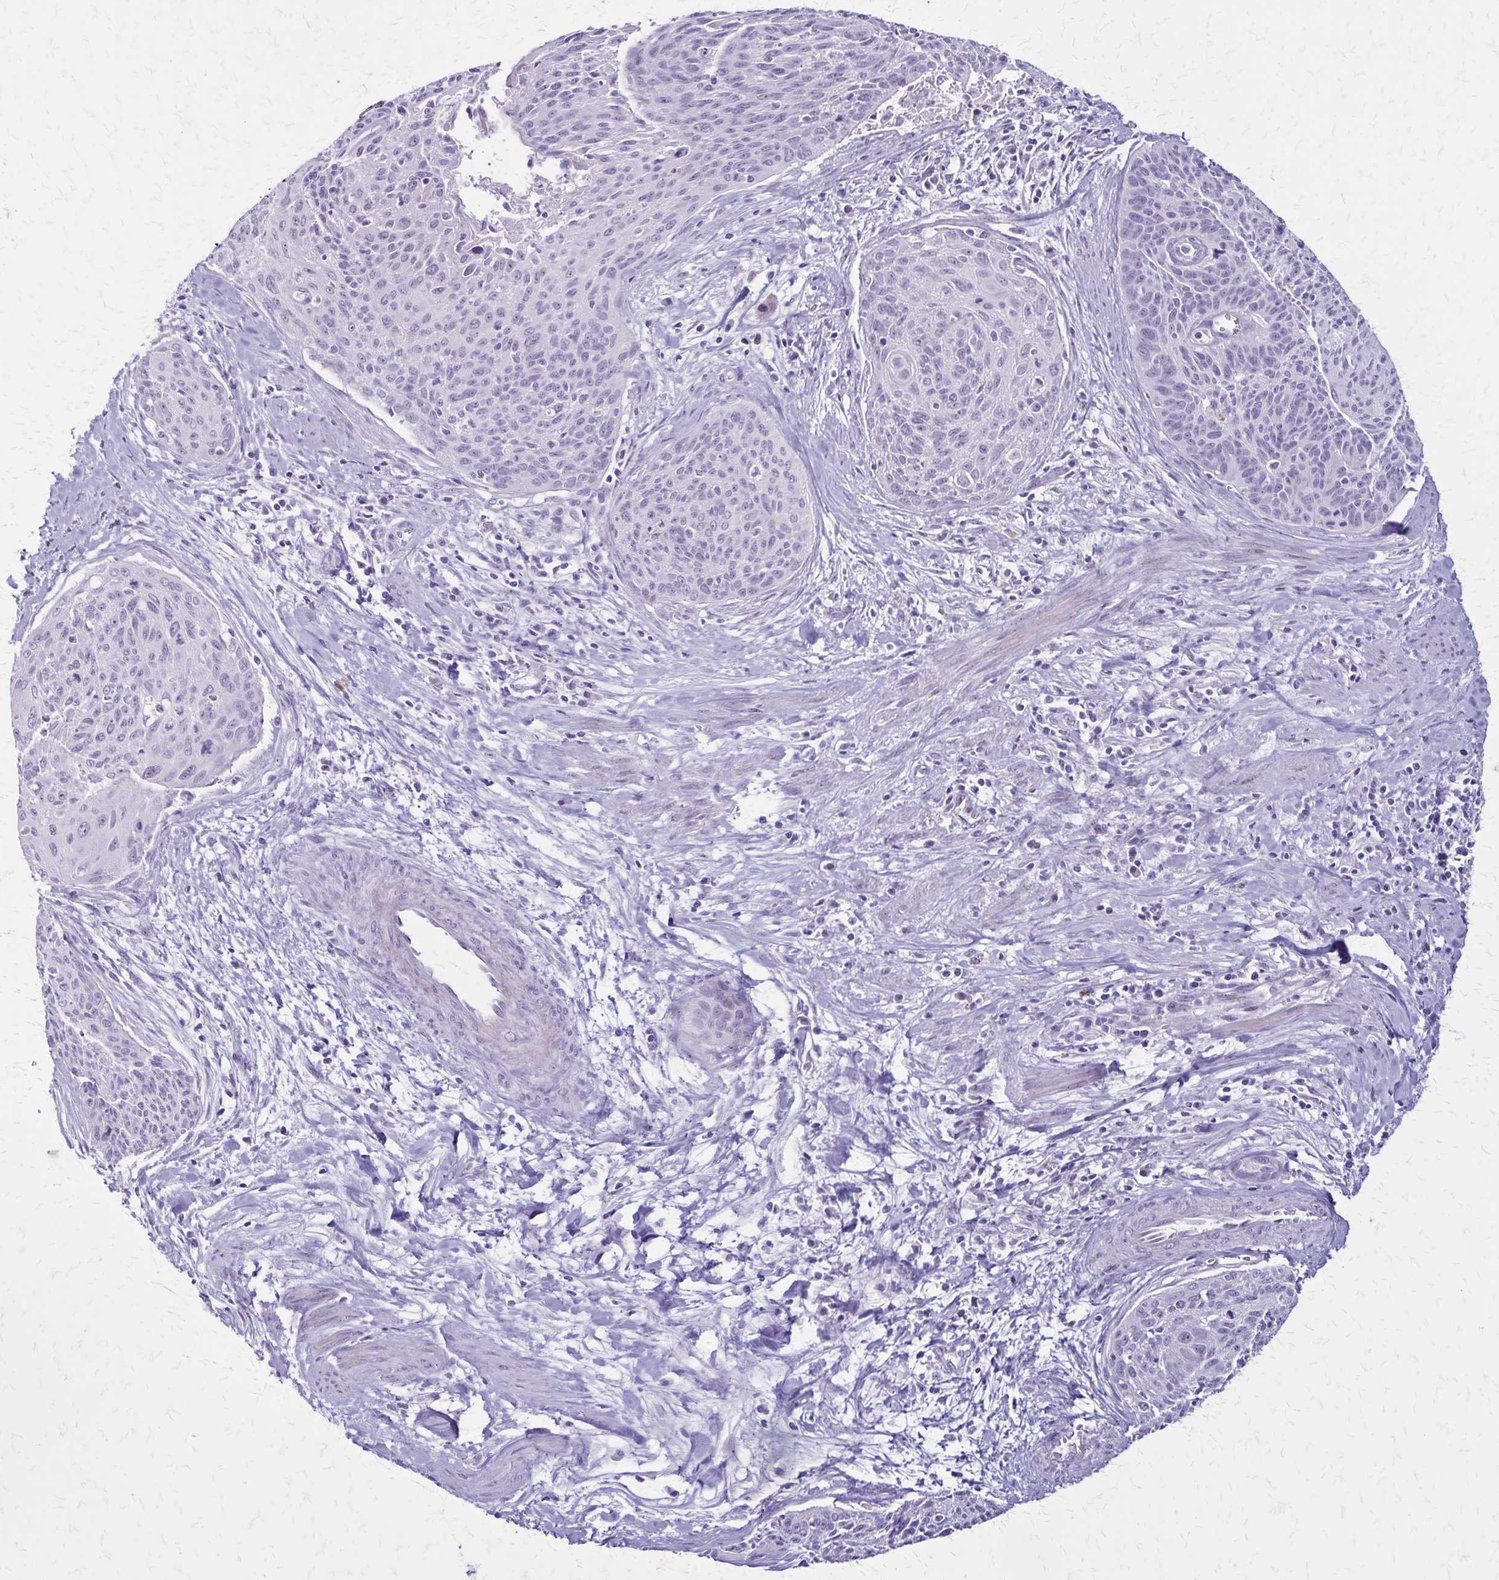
{"staining": {"intensity": "negative", "quantity": "none", "location": "none"}, "tissue": "cervical cancer", "cell_type": "Tumor cells", "image_type": "cancer", "snomed": [{"axis": "morphology", "description": "Squamous cell carcinoma, NOS"}, {"axis": "topography", "description": "Cervix"}], "caption": "A high-resolution micrograph shows immunohistochemistry staining of cervical cancer, which reveals no significant positivity in tumor cells.", "gene": "OR51B5", "patient": {"sex": "female", "age": 55}}